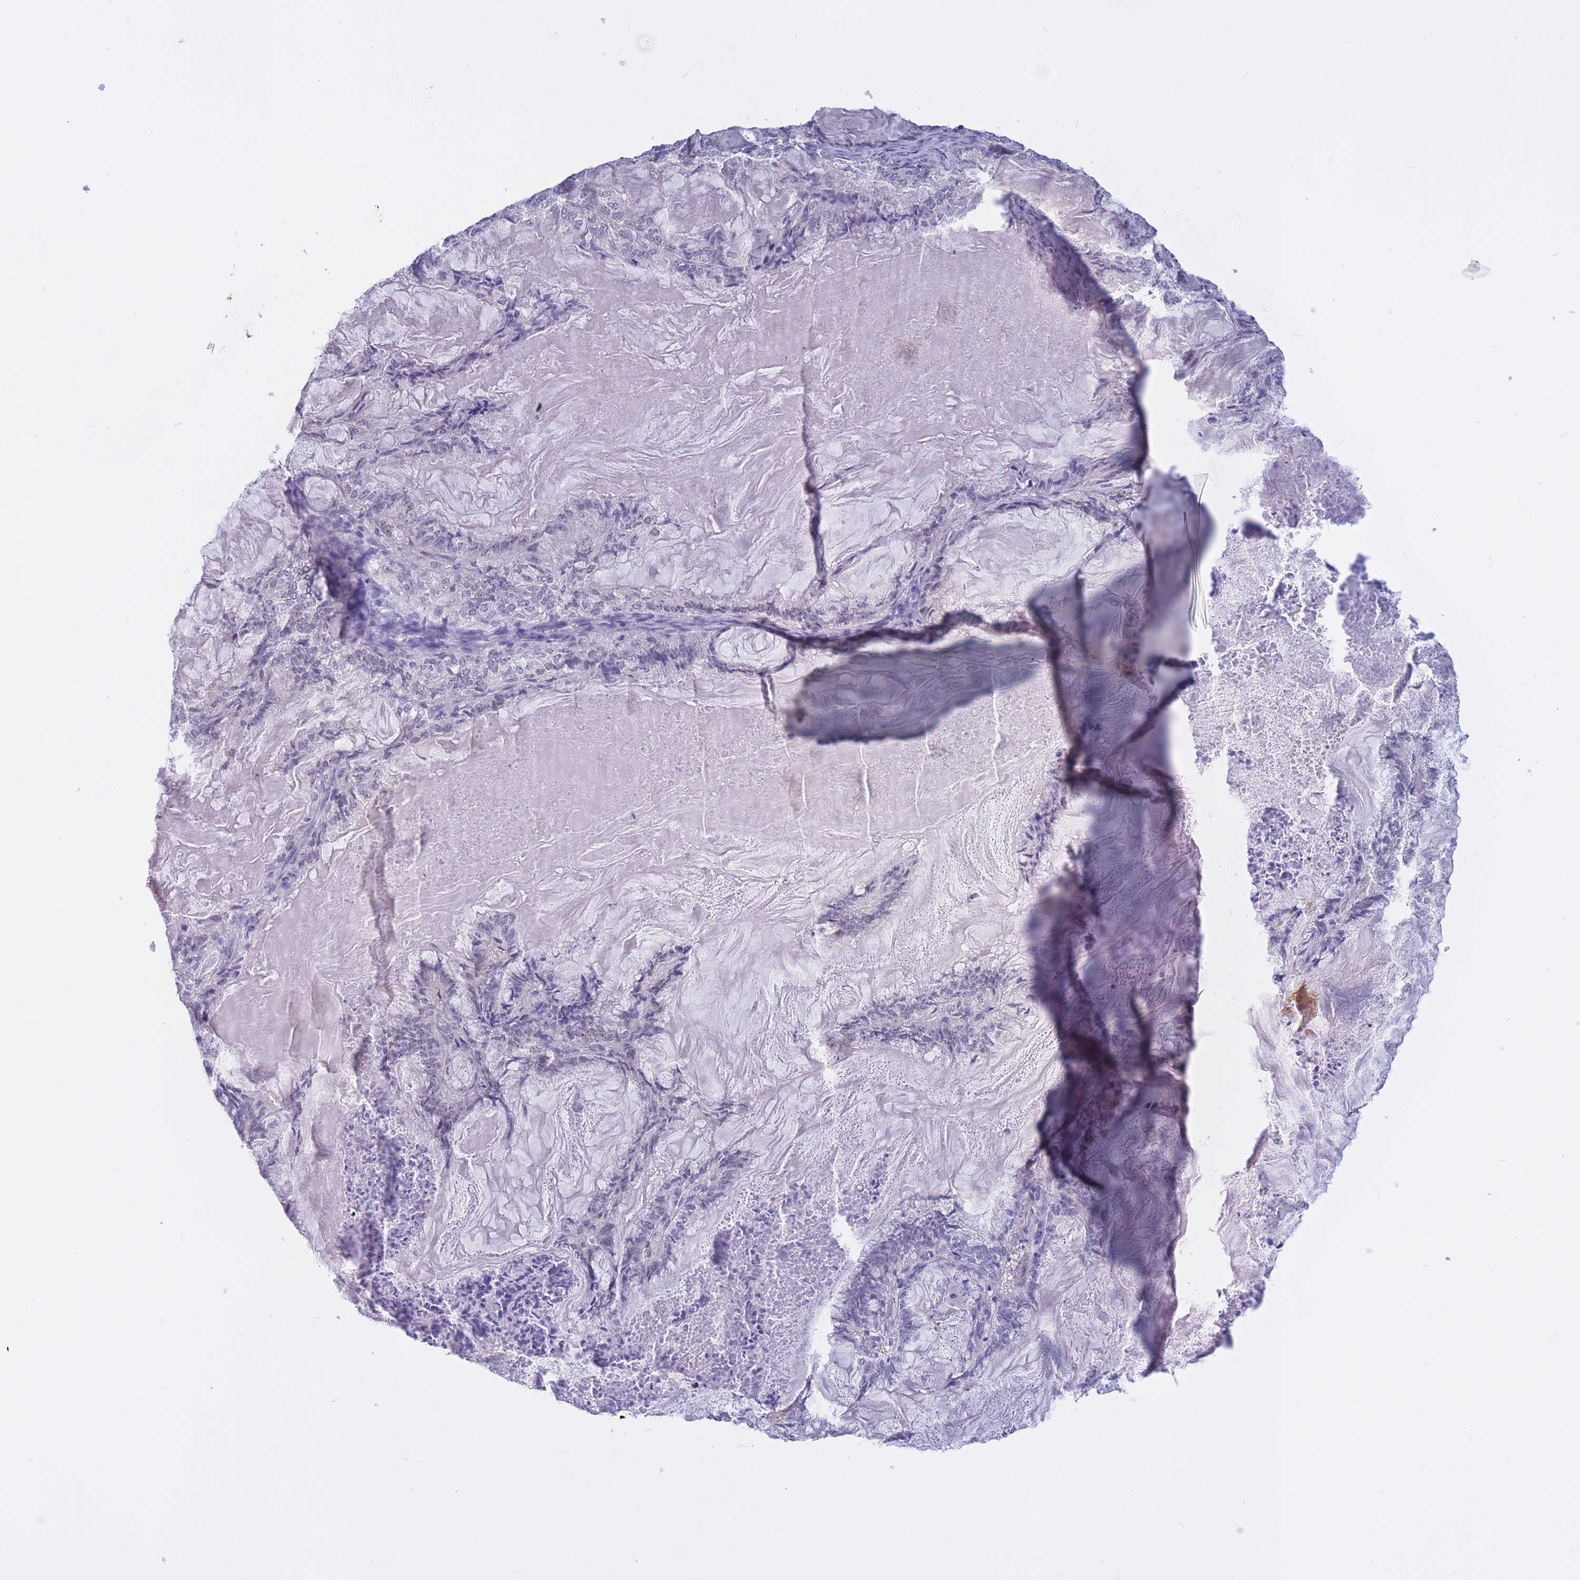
{"staining": {"intensity": "negative", "quantity": "none", "location": "none"}, "tissue": "endometrial cancer", "cell_type": "Tumor cells", "image_type": "cancer", "snomed": [{"axis": "morphology", "description": "Adenocarcinoma, NOS"}, {"axis": "topography", "description": "Endometrium"}], "caption": "This is an IHC photomicrograph of endometrial adenocarcinoma. There is no positivity in tumor cells.", "gene": "BOP1", "patient": {"sex": "female", "age": 86}}